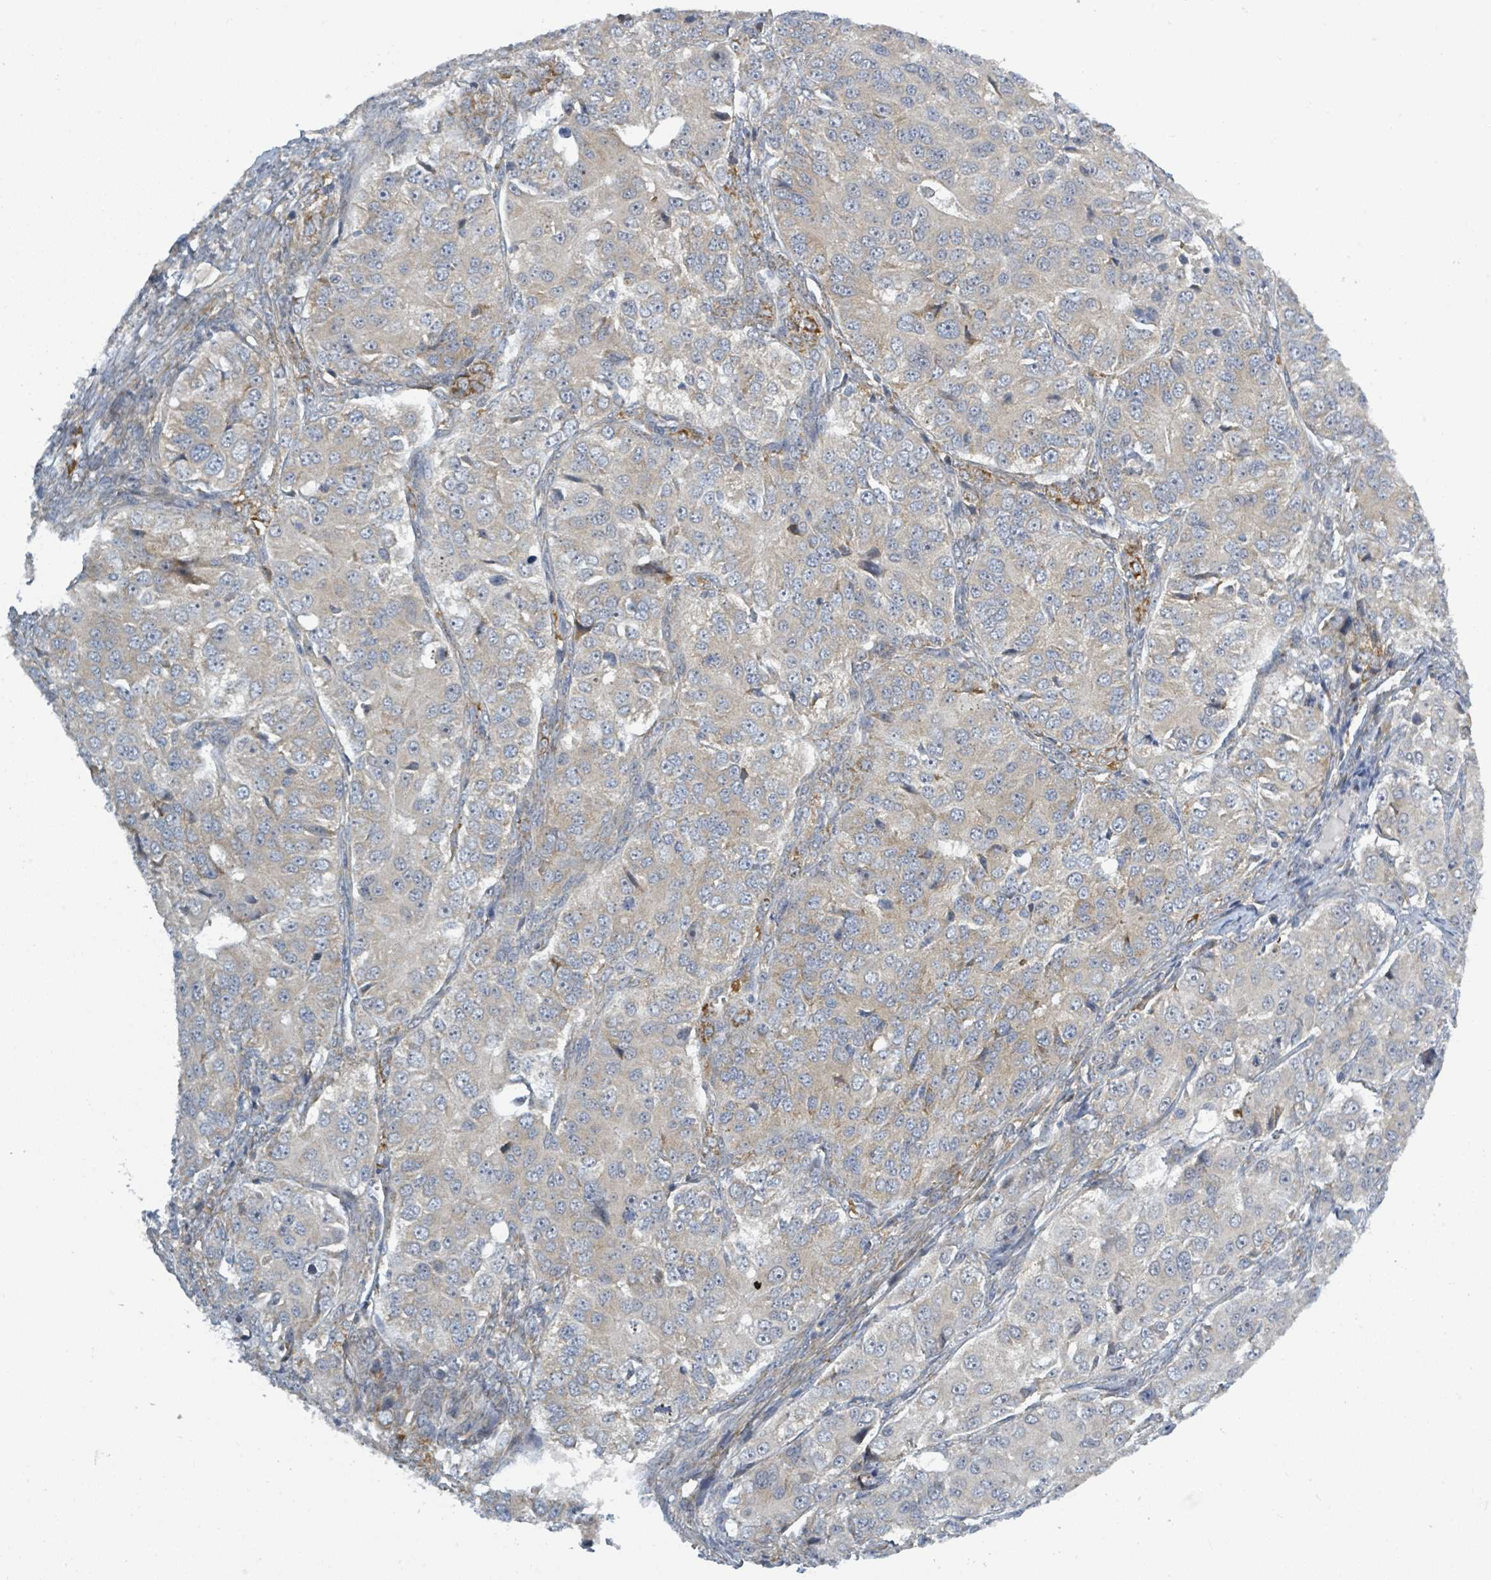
{"staining": {"intensity": "weak", "quantity": "25%-75%", "location": "cytoplasmic/membranous"}, "tissue": "ovarian cancer", "cell_type": "Tumor cells", "image_type": "cancer", "snomed": [{"axis": "morphology", "description": "Carcinoma, endometroid"}, {"axis": "topography", "description": "Ovary"}], "caption": "Tumor cells demonstrate weak cytoplasmic/membranous positivity in approximately 25%-75% of cells in ovarian endometroid carcinoma. Using DAB (brown) and hematoxylin (blue) stains, captured at high magnification using brightfield microscopy.", "gene": "RPL32", "patient": {"sex": "female", "age": 51}}